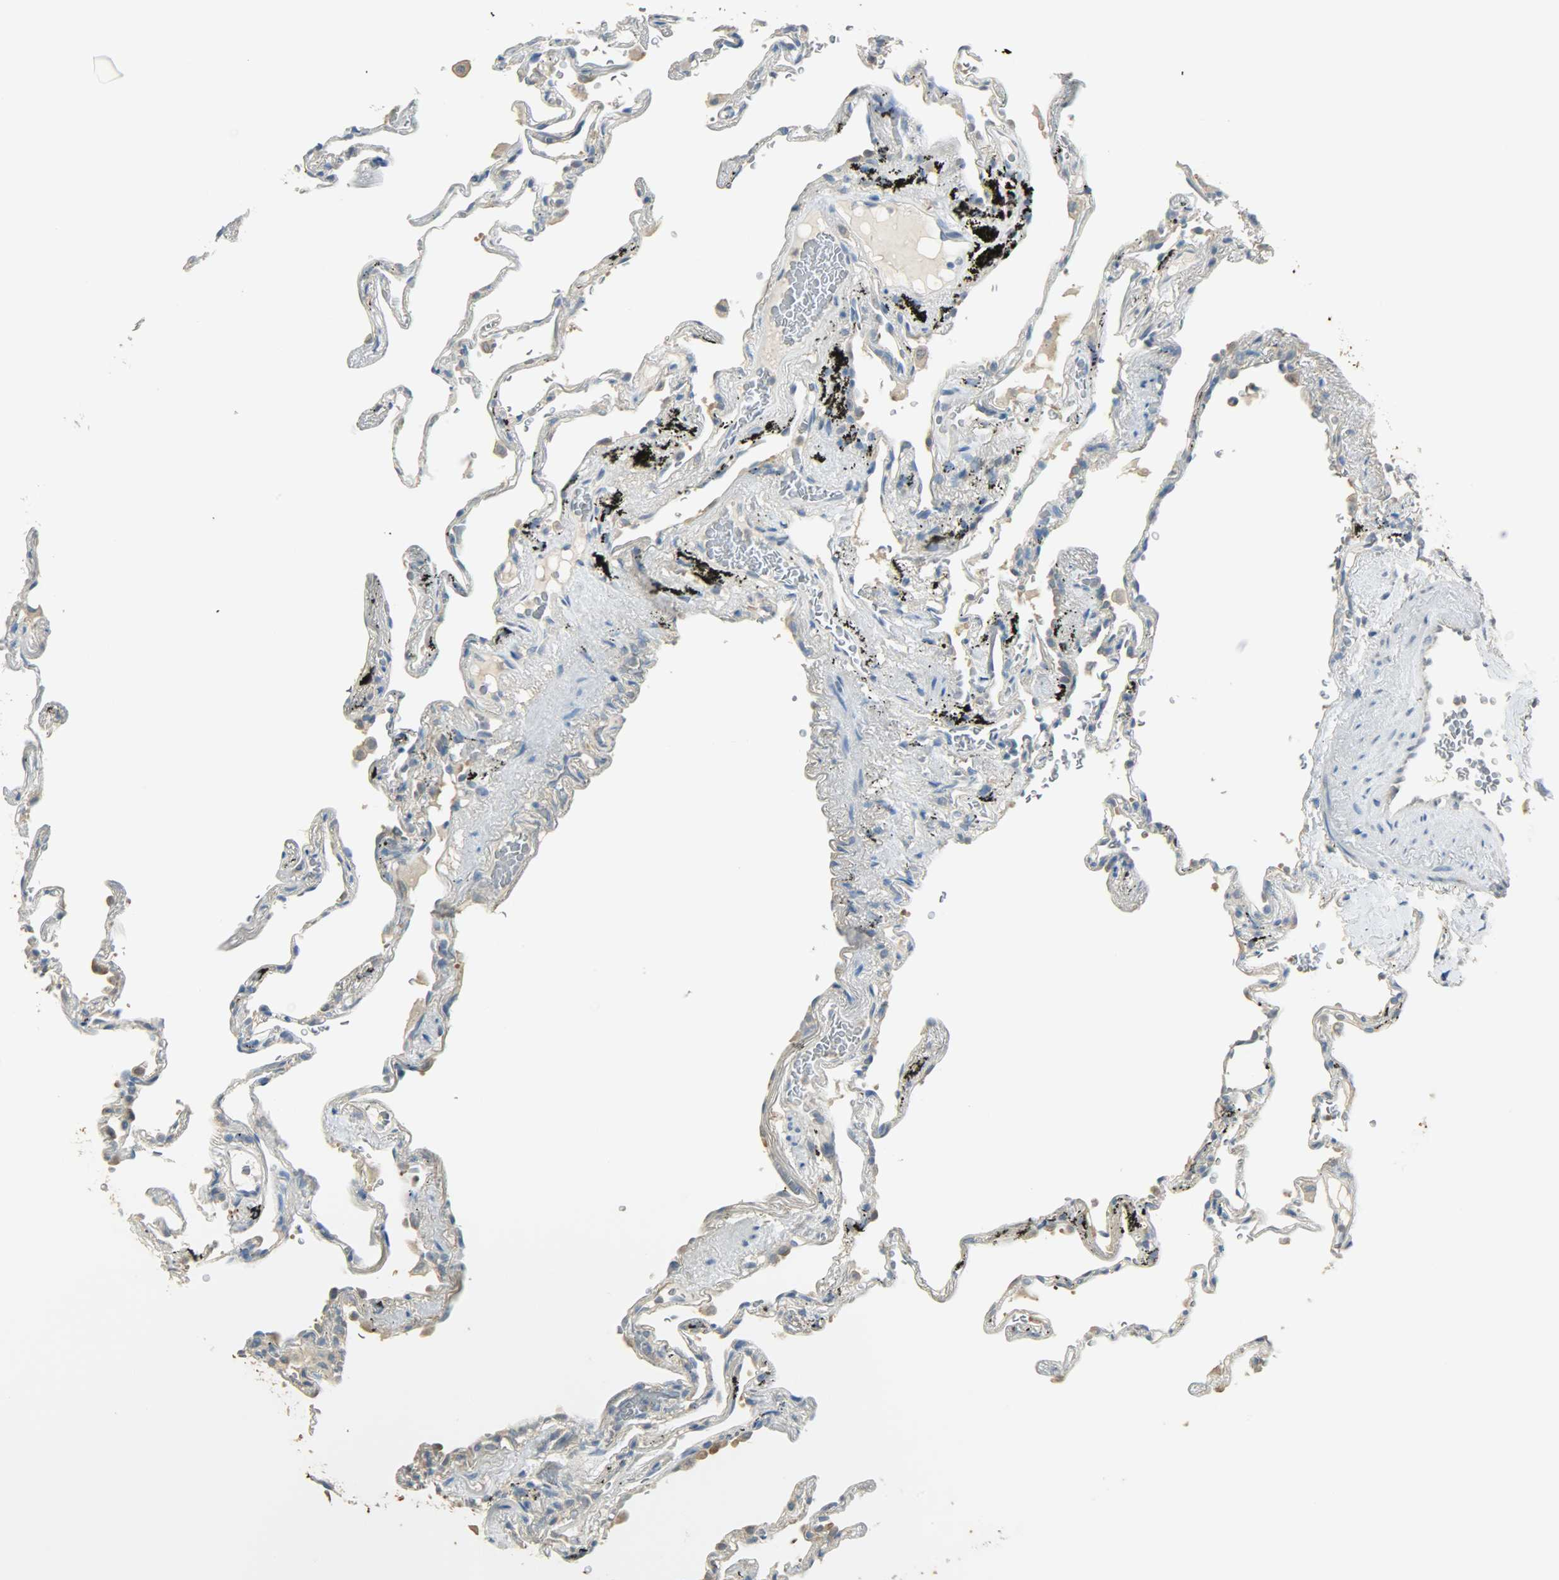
{"staining": {"intensity": "weak", "quantity": "<25%", "location": "cytoplasmic/membranous"}, "tissue": "lung", "cell_type": "Alveolar cells", "image_type": "normal", "snomed": [{"axis": "morphology", "description": "Normal tissue, NOS"}, {"axis": "morphology", "description": "Inflammation, NOS"}, {"axis": "topography", "description": "Lung"}], "caption": "The histopathology image reveals no significant staining in alveolar cells of lung. (DAB (3,3'-diaminobenzidine) immunohistochemistry with hematoxylin counter stain).", "gene": "PRMT5", "patient": {"sex": "male", "age": 69}}